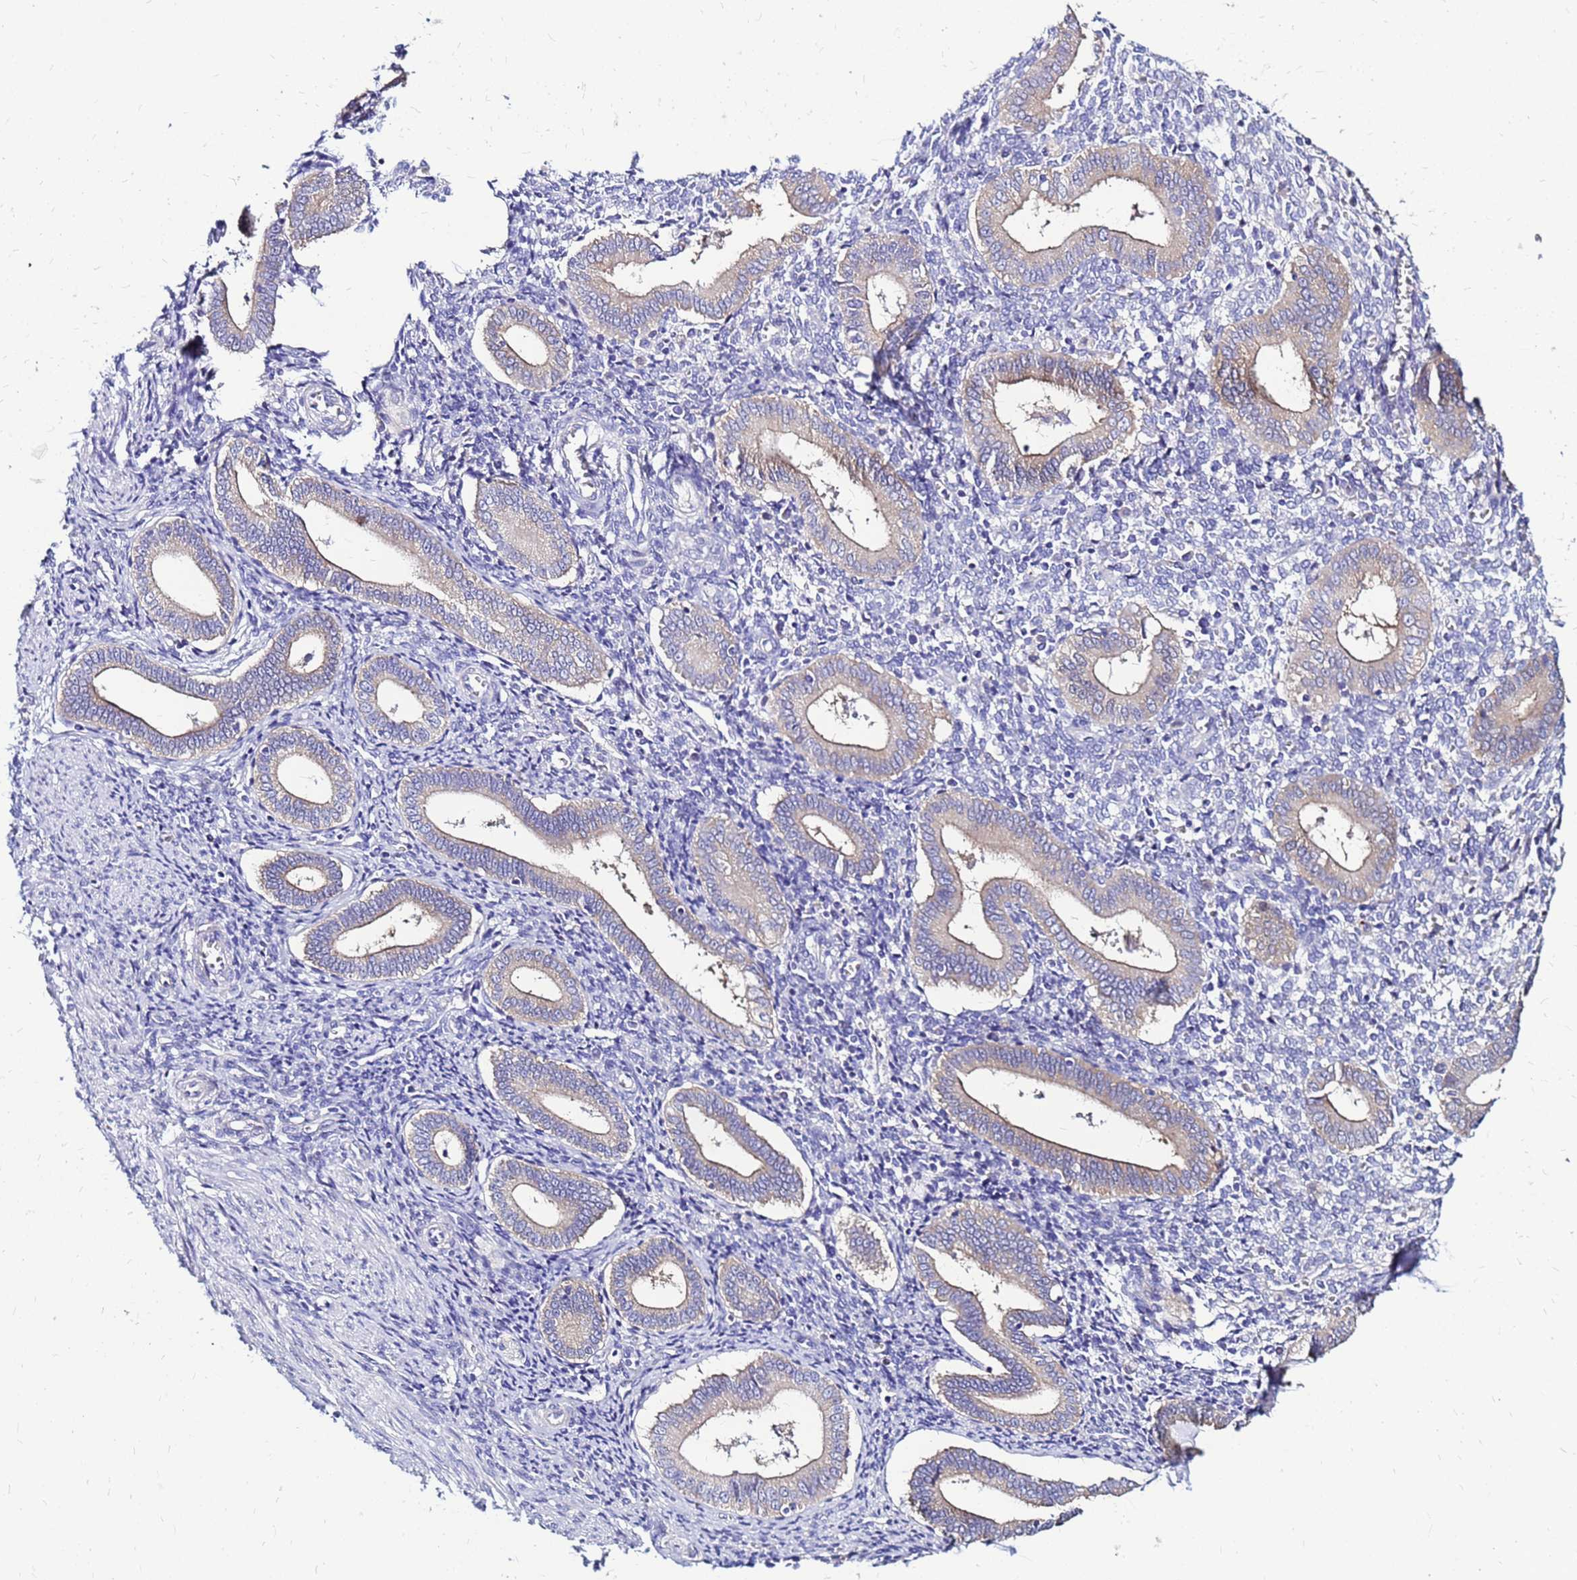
{"staining": {"intensity": "negative", "quantity": "none", "location": "none"}, "tissue": "endometrium", "cell_type": "Cells in endometrial stroma", "image_type": "normal", "snomed": [{"axis": "morphology", "description": "Normal tissue, NOS"}, {"axis": "topography", "description": "Endometrium"}], "caption": "Unremarkable endometrium was stained to show a protein in brown. There is no significant positivity in cells in endometrial stroma.", "gene": "ARHGEF35", "patient": {"sex": "female", "age": 44}}